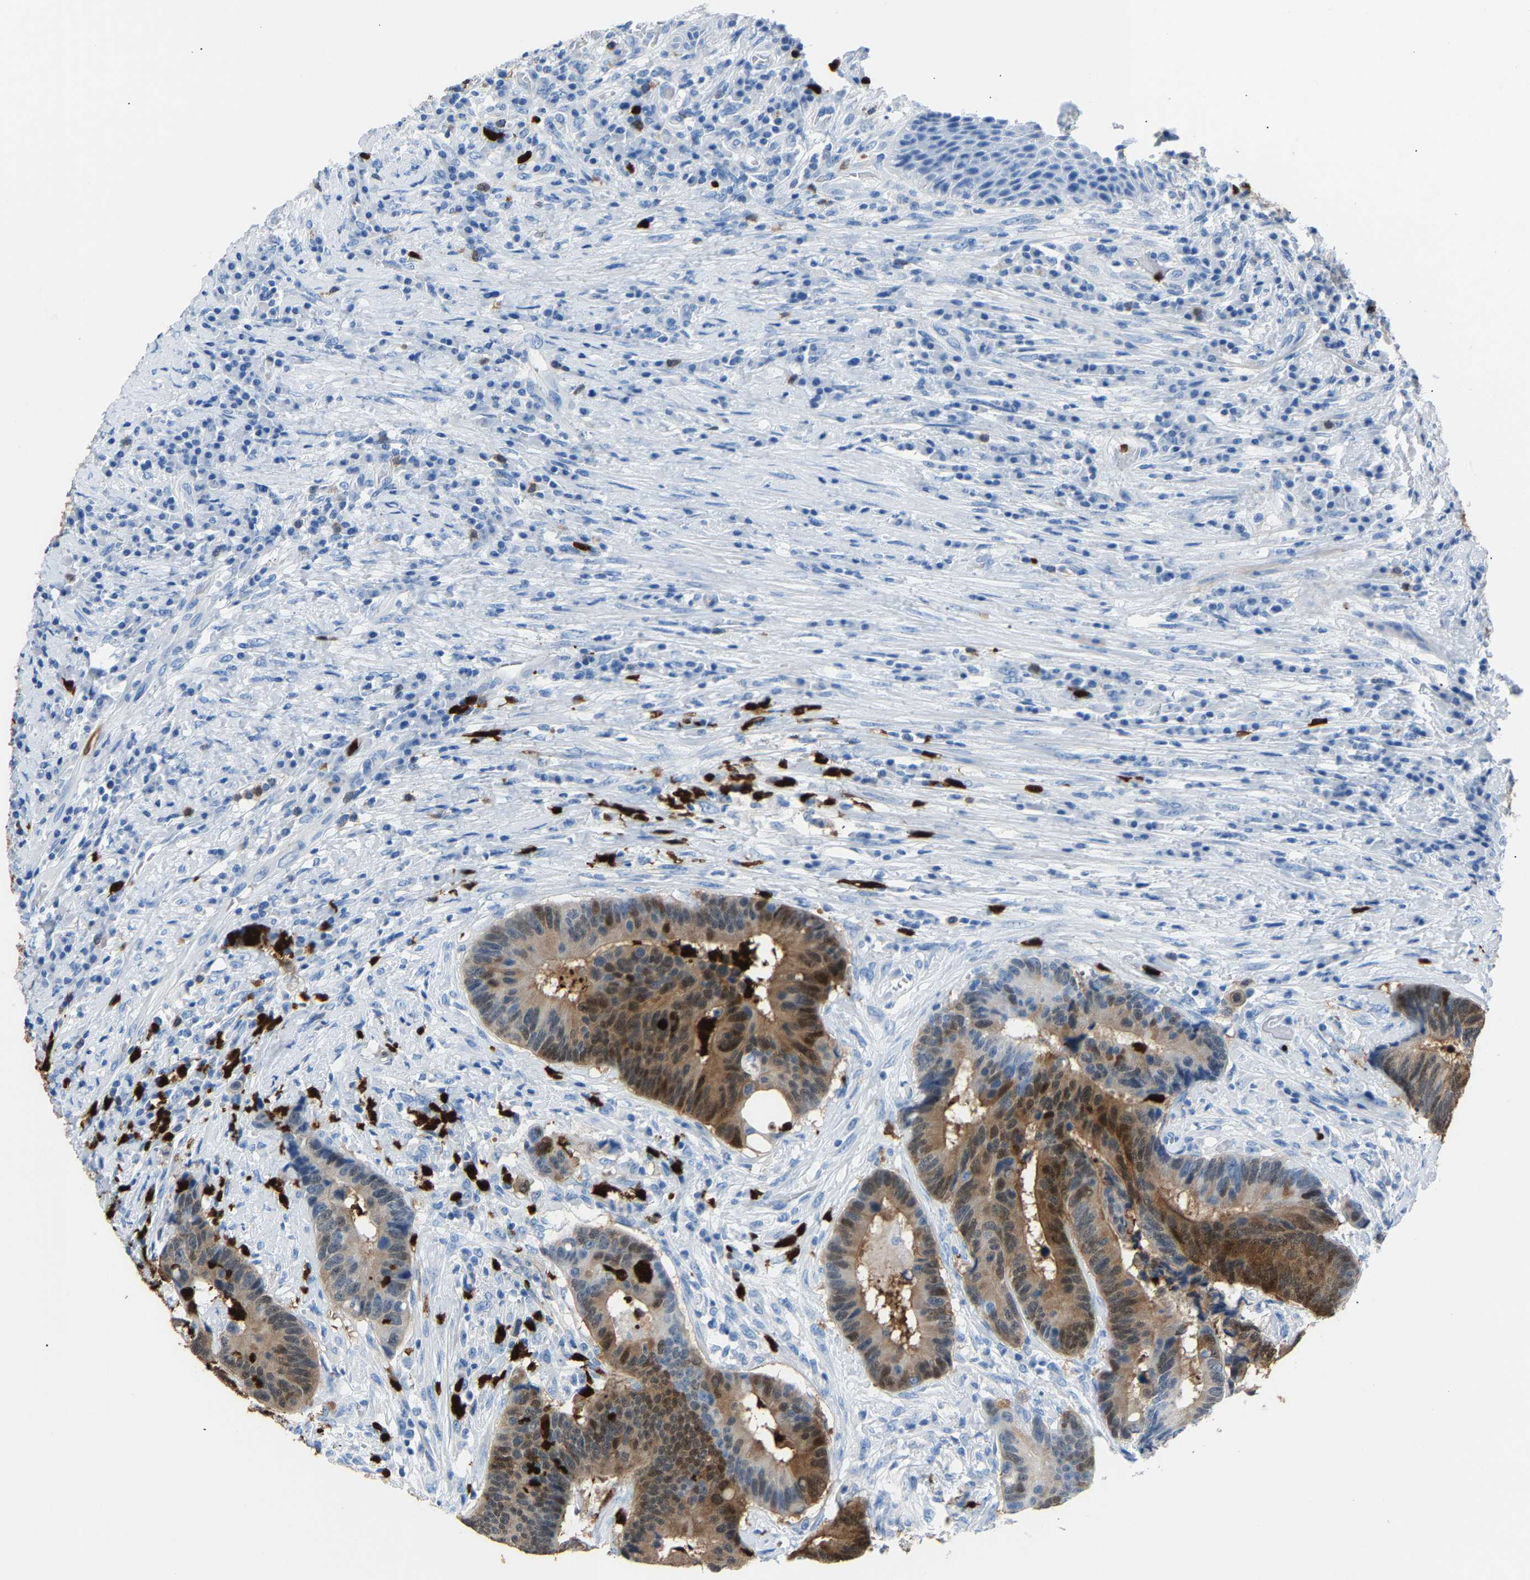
{"staining": {"intensity": "moderate", "quantity": "25%-75%", "location": "cytoplasmic/membranous,nuclear"}, "tissue": "colorectal cancer", "cell_type": "Tumor cells", "image_type": "cancer", "snomed": [{"axis": "morphology", "description": "Adenocarcinoma, NOS"}, {"axis": "topography", "description": "Rectum"}, {"axis": "topography", "description": "Anal"}], "caption": "Tumor cells exhibit medium levels of moderate cytoplasmic/membranous and nuclear expression in about 25%-75% of cells in human colorectal cancer (adenocarcinoma).", "gene": "S100P", "patient": {"sex": "female", "age": 89}}